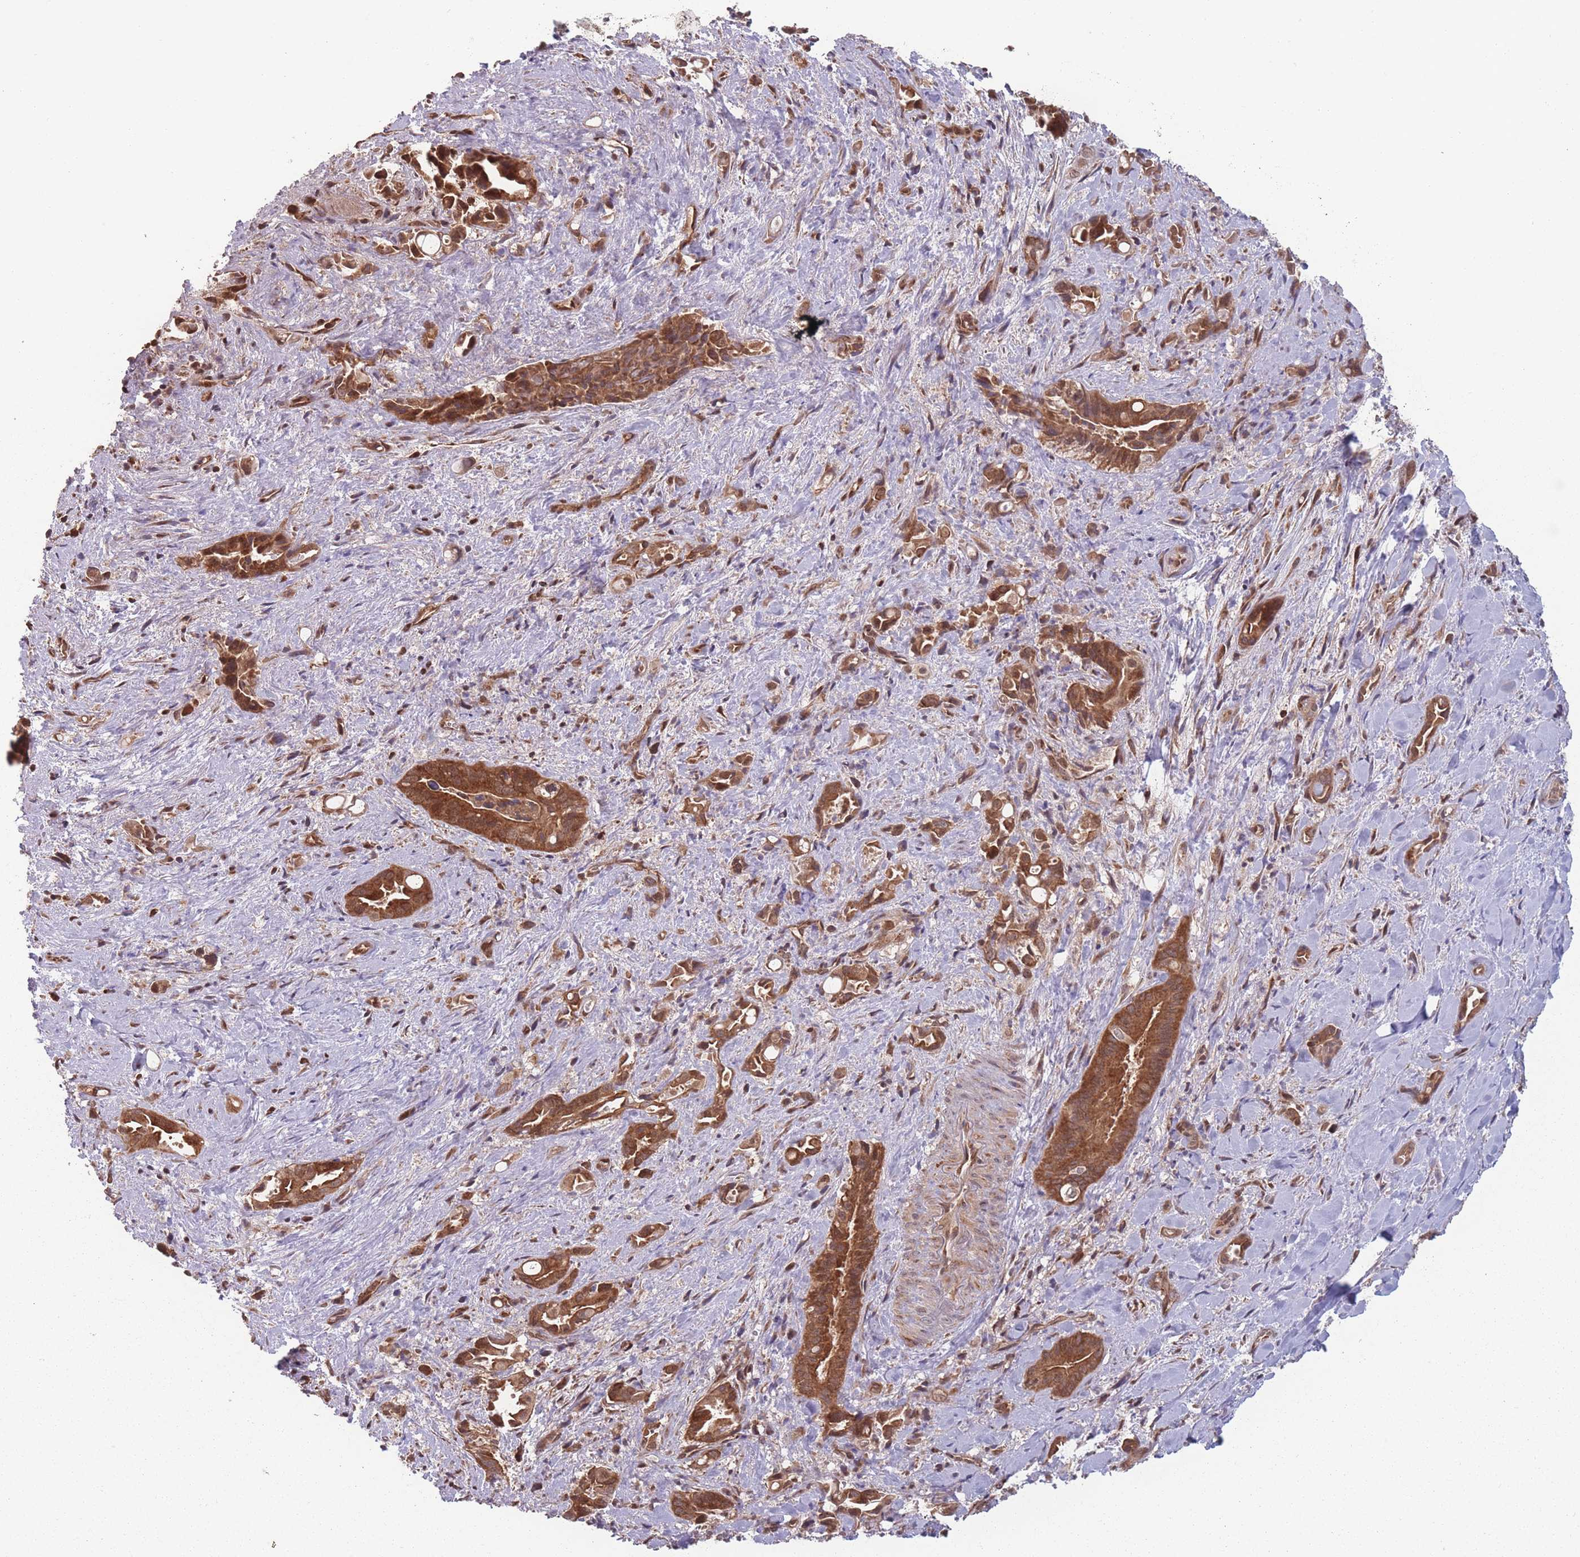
{"staining": {"intensity": "strong", "quantity": ">75%", "location": "cytoplasmic/membranous"}, "tissue": "liver cancer", "cell_type": "Tumor cells", "image_type": "cancer", "snomed": [{"axis": "morphology", "description": "Cholangiocarcinoma"}, {"axis": "topography", "description": "Liver"}], "caption": "This is a micrograph of IHC staining of liver cancer (cholangiocarcinoma), which shows strong positivity in the cytoplasmic/membranous of tumor cells.", "gene": "RPS18", "patient": {"sex": "female", "age": 68}}